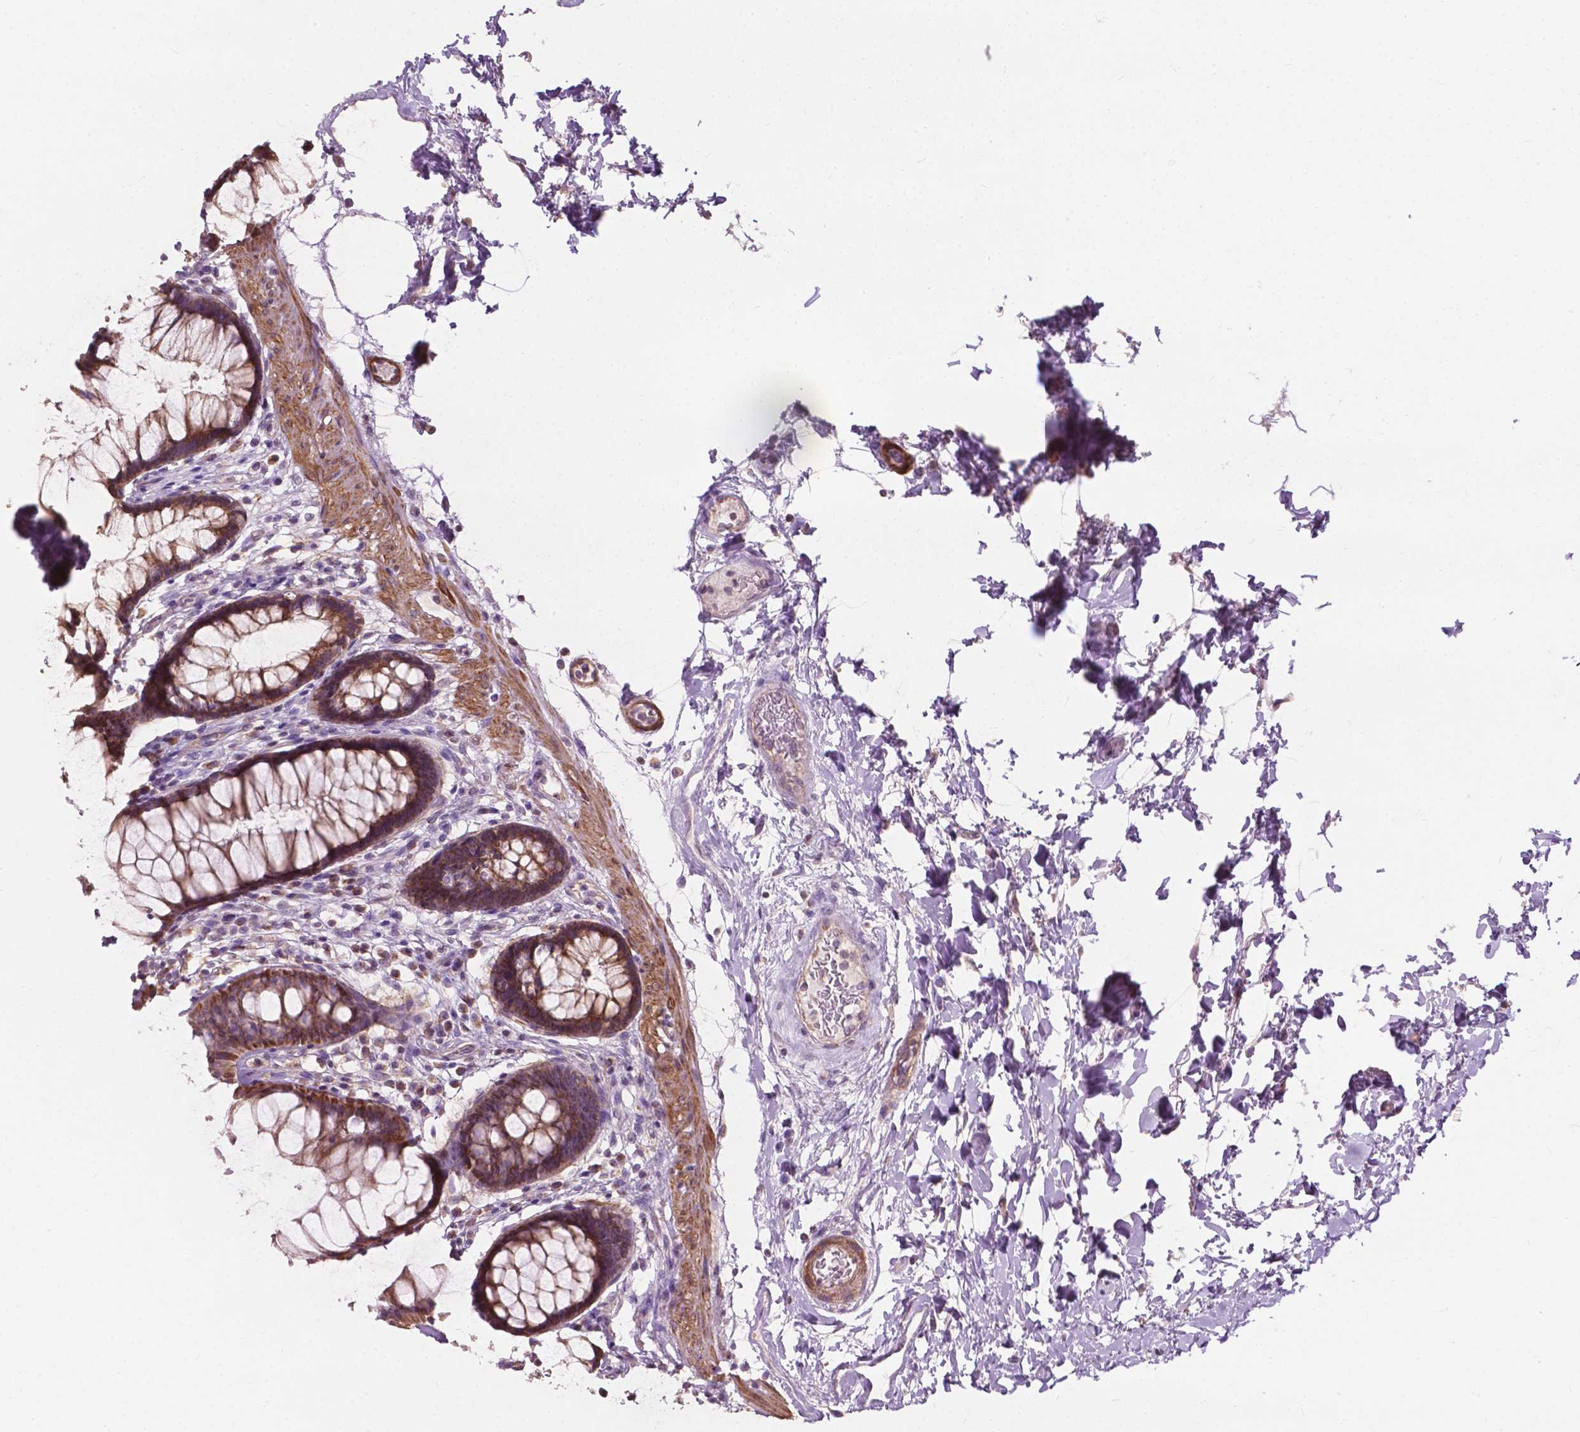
{"staining": {"intensity": "moderate", "quantity": ">75%", "location": "cytoplasmic/membranous"}, "tissue": "rectum", "cell_type": "Glandular cells", "image_type": "normal", "snomed": [{"axis": "morphology", "description": "Normal tissue, NOS"}, {"axis": "topography", "description": "Rectum"}], "caption": "Immunohistochemistry (IHC) (DAB (3,3'-diaminobenzidine)) staining of benign rectum exhibits moderate cytoplasmic/membranous protein positivity in about >75% of glandular cells.", "gene": "NDUFA10", "patient": {"sex": "male", "age": 72}}